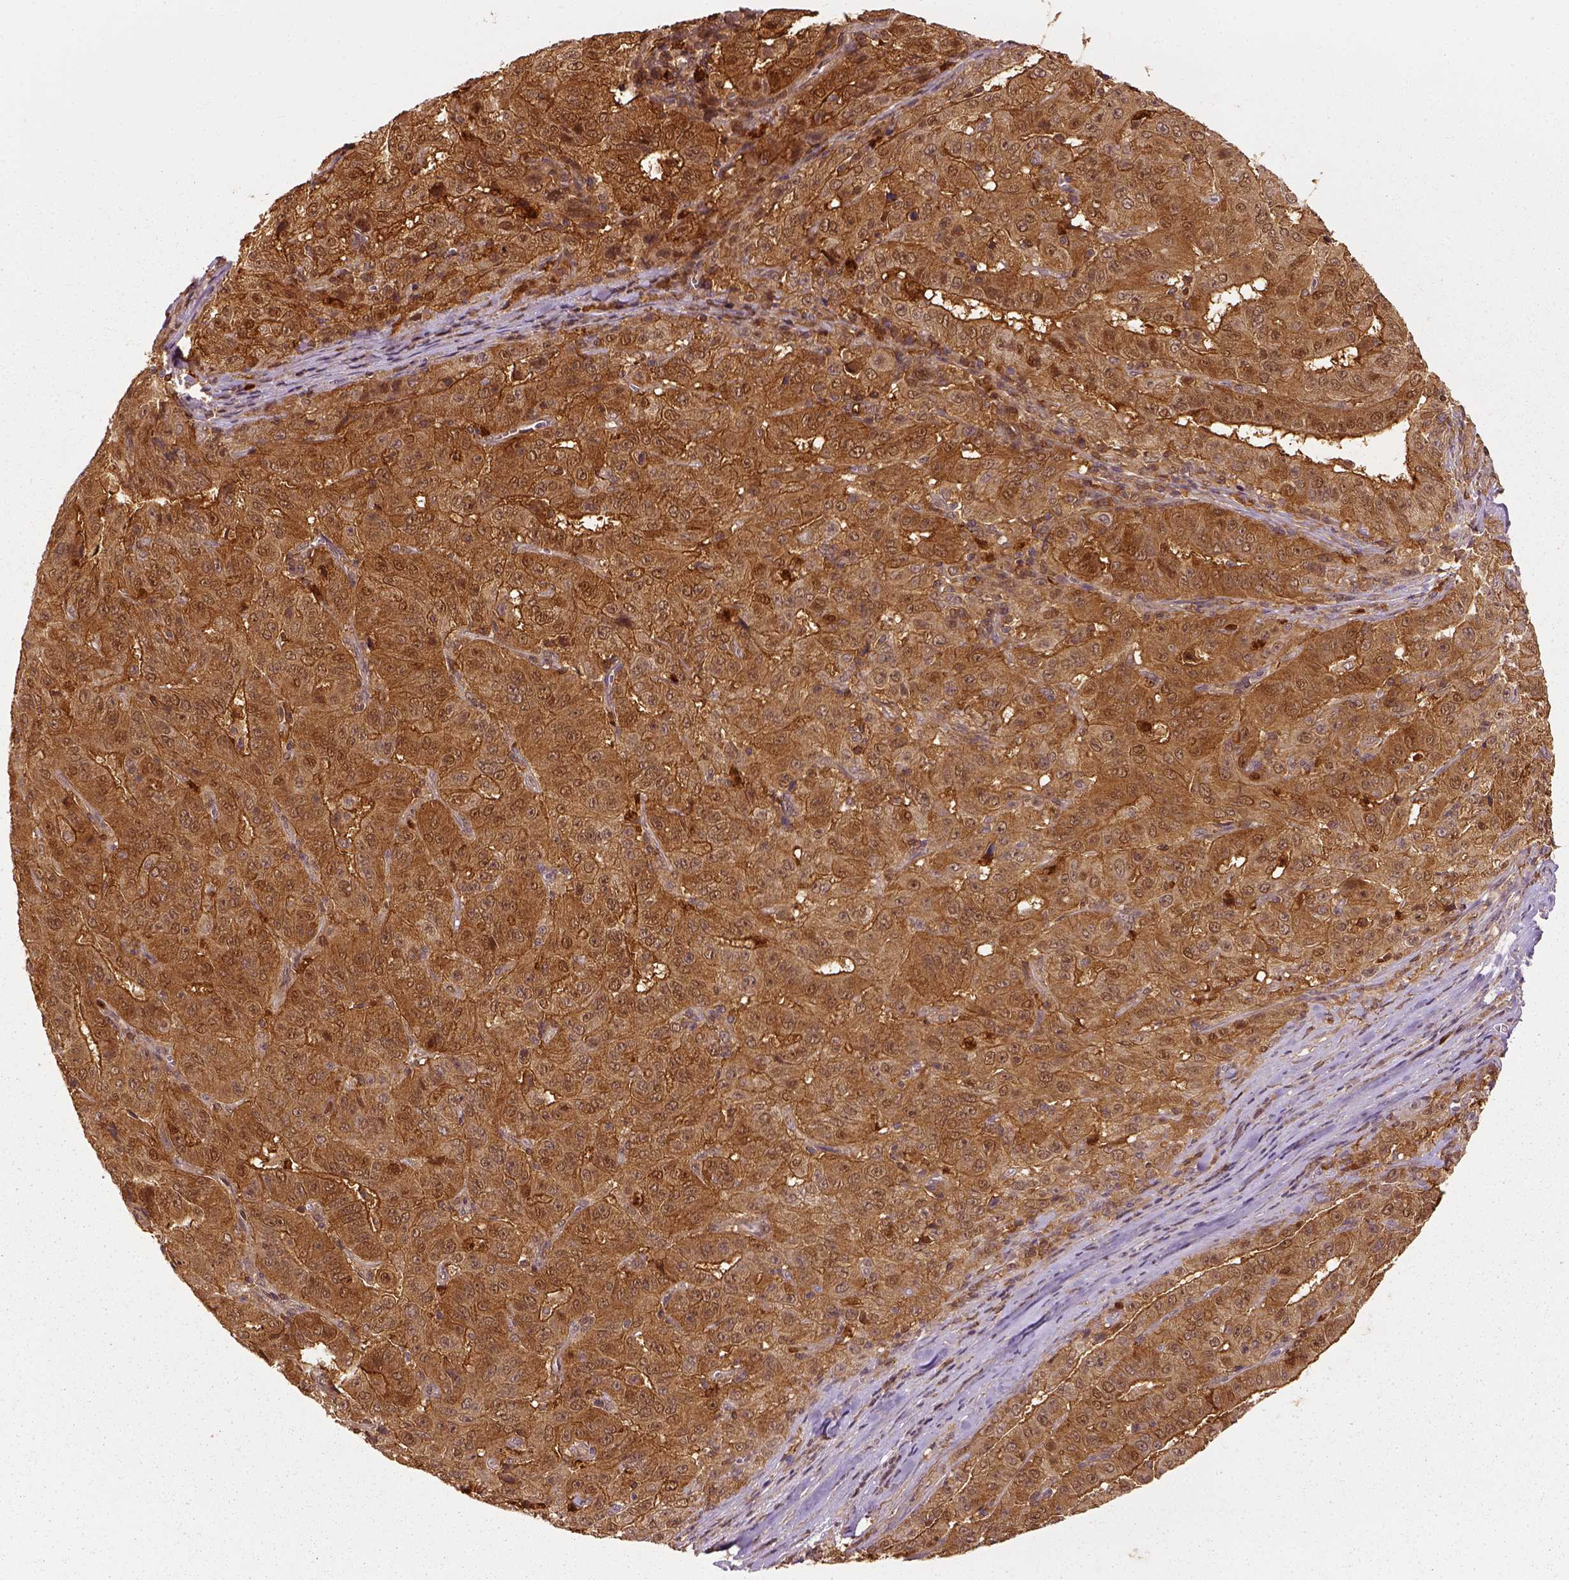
{"staining": {"intensity": "strong", "quantity": ">75%", "location": "cytoplasmic/membranous"}, "tissue": "pancreatic cancer", "cell_type": "Tumor cells", "image_type": "cancer", "snomed": [{"axis": "morphology", "description": "Adenocarcinoma, NOS"}, {"axis": "topography", "description": "Pancreas"}], "caption": "Immunohistochemistry (IHC) (DAB) staining of human pancreatic adenocarcinoma shows strong cytoplasmic/membranous protein staining in about >75% of tumor cells.", "gene": "GPI", "patient": {"sex": "male", "age": 63}}